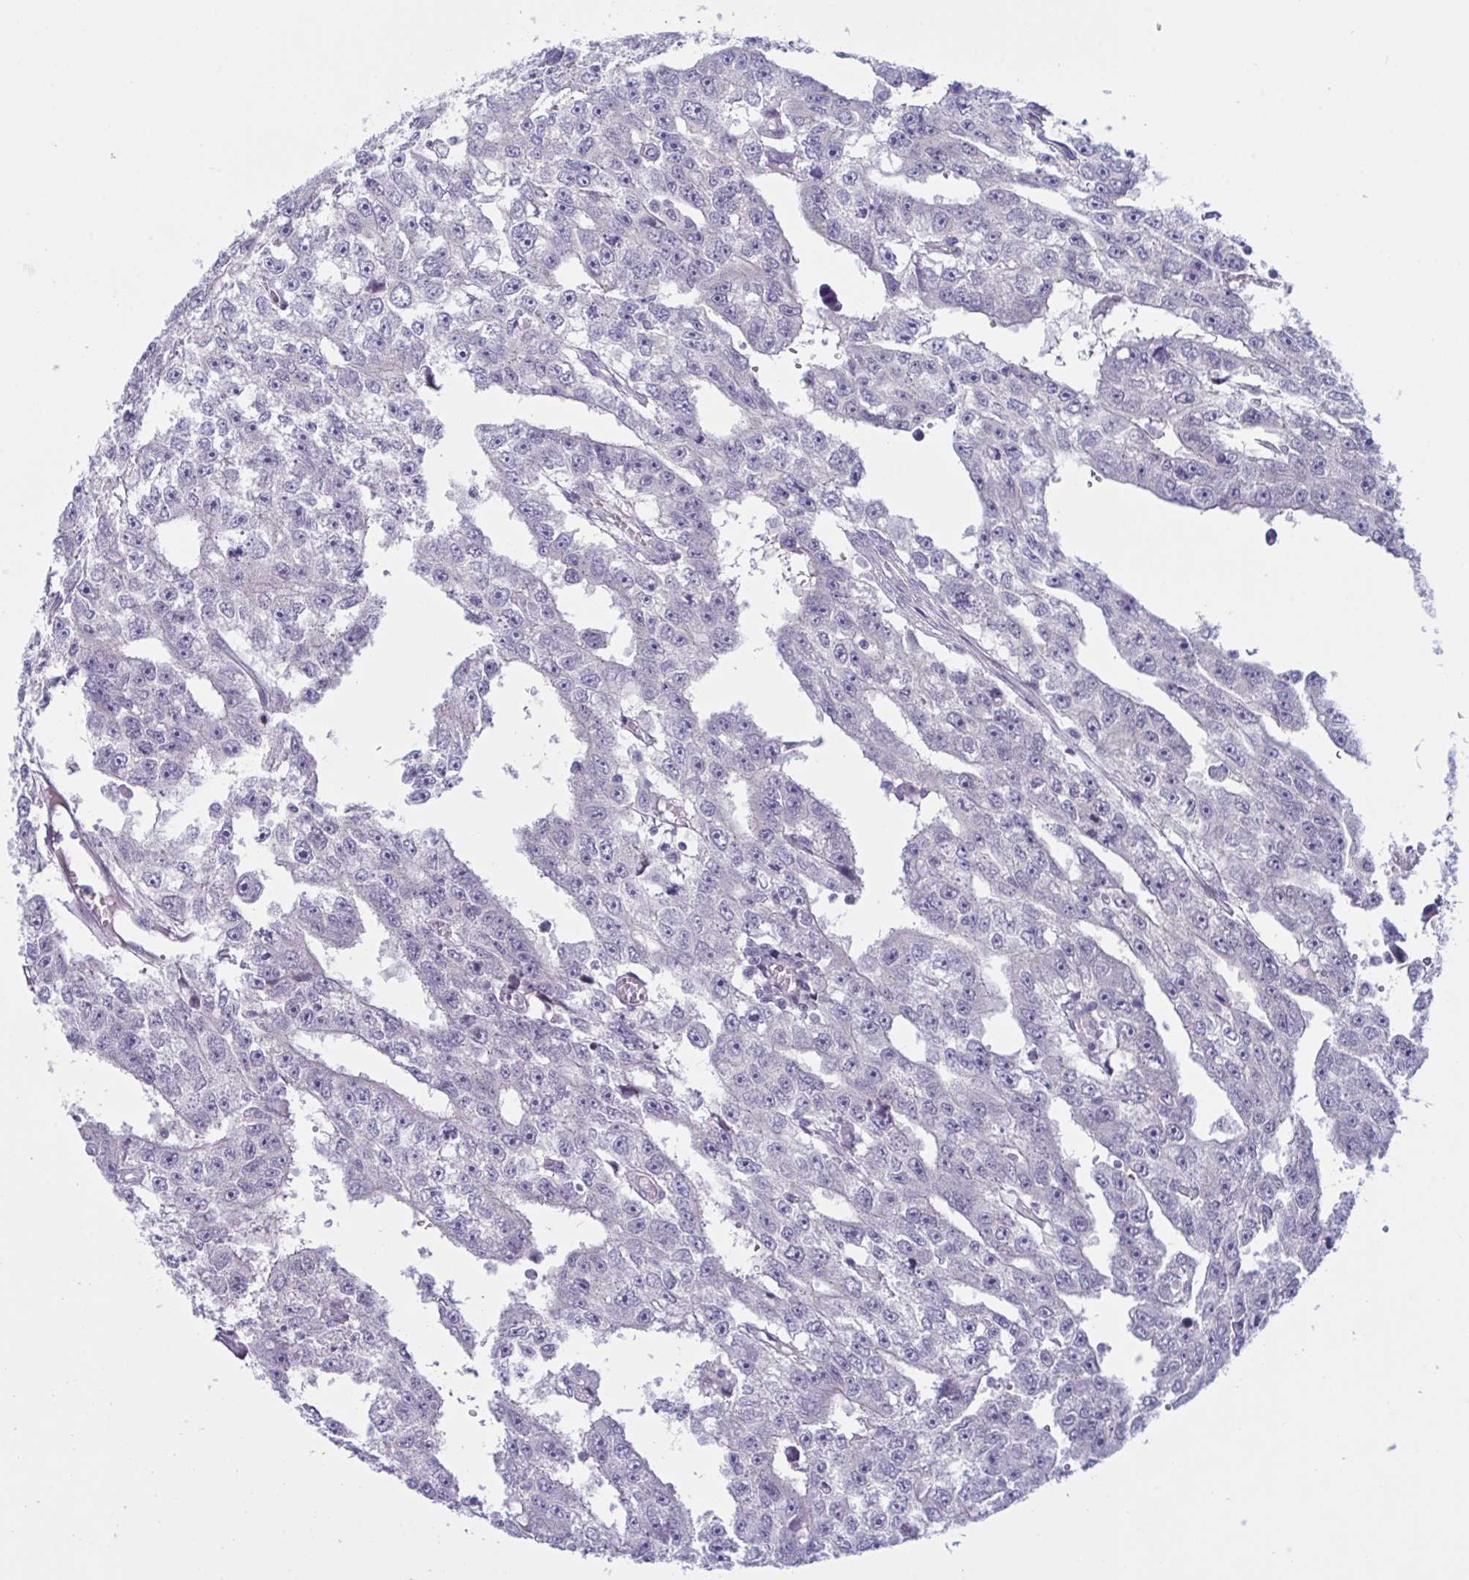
{"staining": {"intensity": "negative", "quantity": "none", "location": "none"}, "tissue": "testis cancer", "cell_type": "Tumor cells", "image_type": "cancer", "snomed": [{"axis": "morphology", "description": "Carcinoma, Embryonal, NOS"}, {"axis": "topography", "description": "Testis"}], "caption": "The micrograph reveals no significant expression in tumor cells of testis embryonal carcinoma.", "gene": "NAA30", "patient": {"sex": "male", "age": 20}}